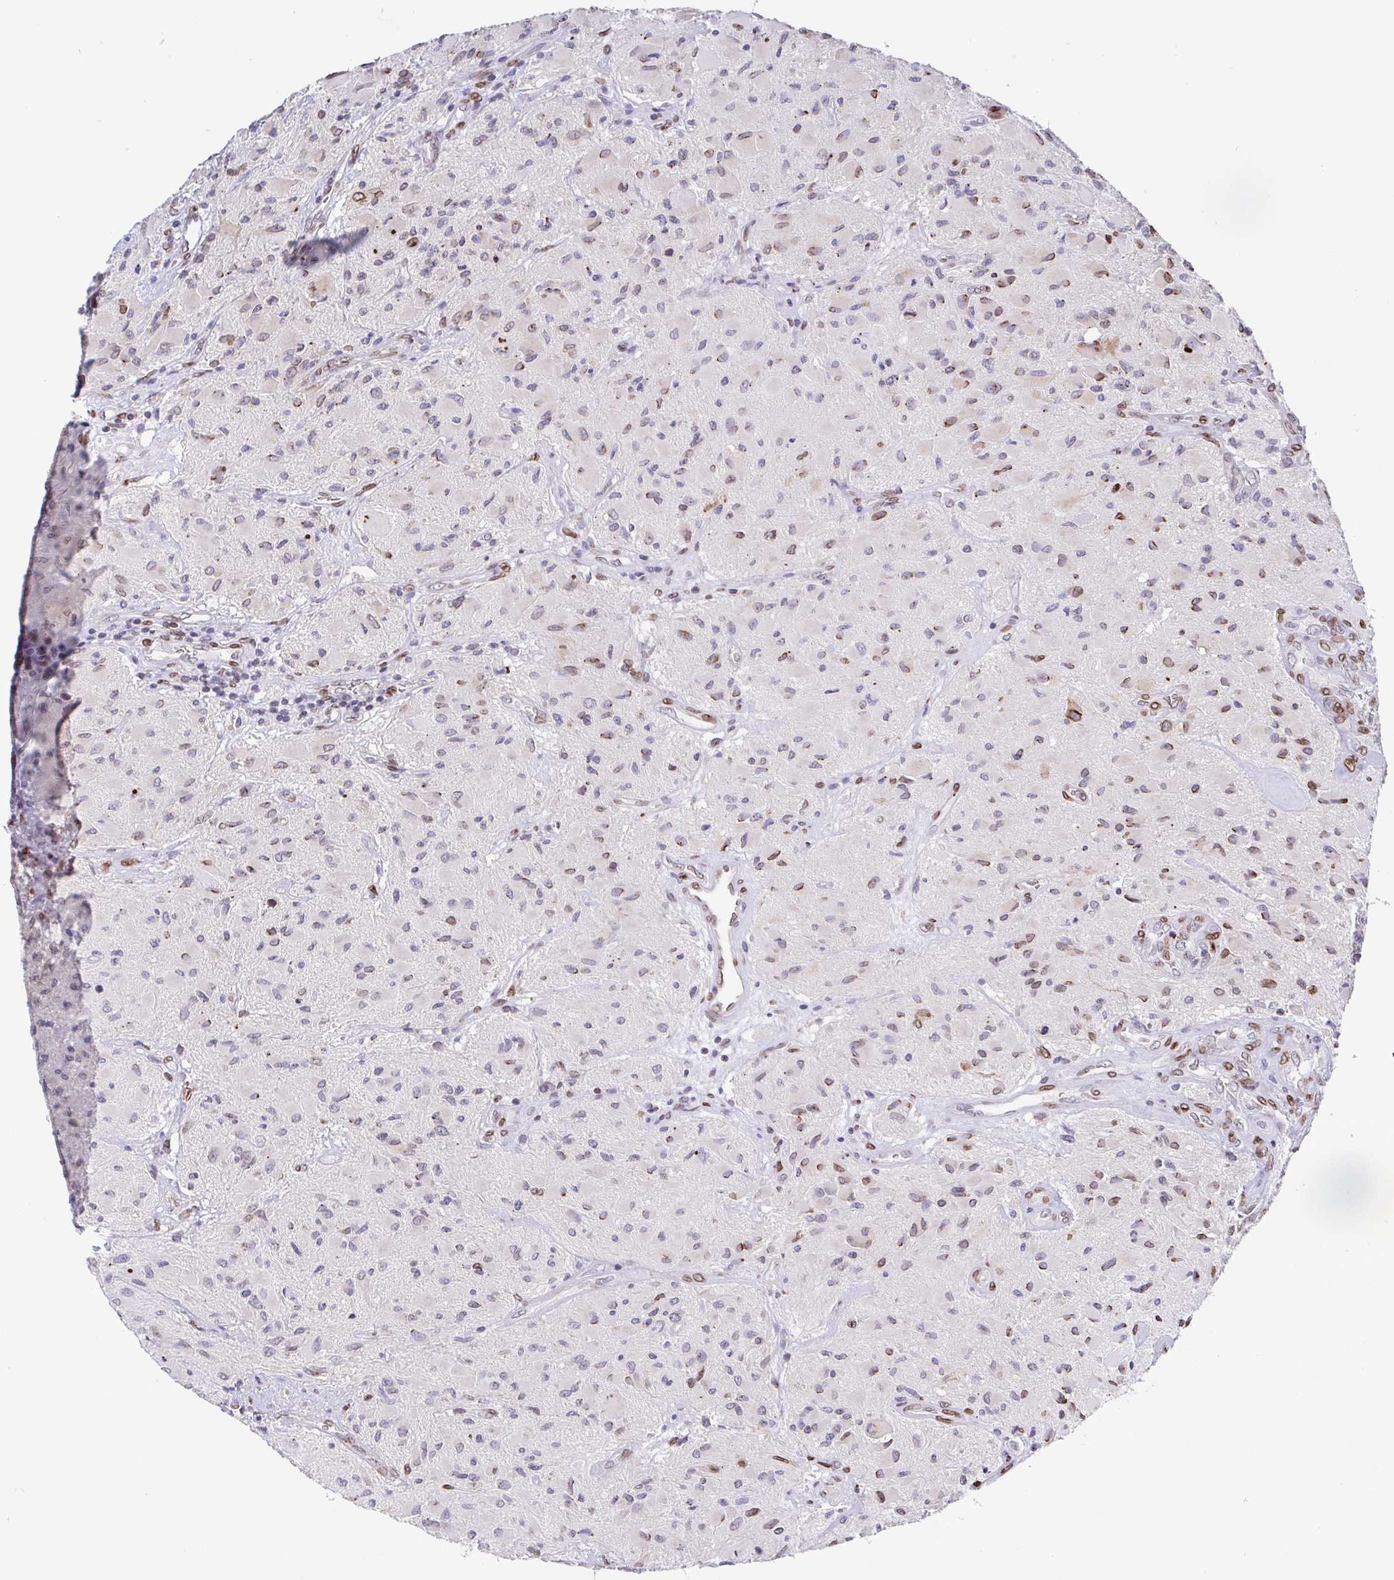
{"staining": {"intensity": "moderate", "quantity": "<25%", "location": "cytoplasmic/membranous"}, "tissue": "glioma", "cell_type": "Tumor cells", "image_type": "cancer", "snomed": [{"axis": "morphology", "description": "Glioma, malignant, High grade"}, {"axis": "topography", "description": "Brain"}], "caption": "Immunohistochemistry image of human malignant glioma (high-grade) stained for a protein (brown), which shows low levels of moderate cytoplasmic/membranous staining in about <25% of tumor cells.", "gene": "EMD", "patient": {"sex": "female", "age": 65}}